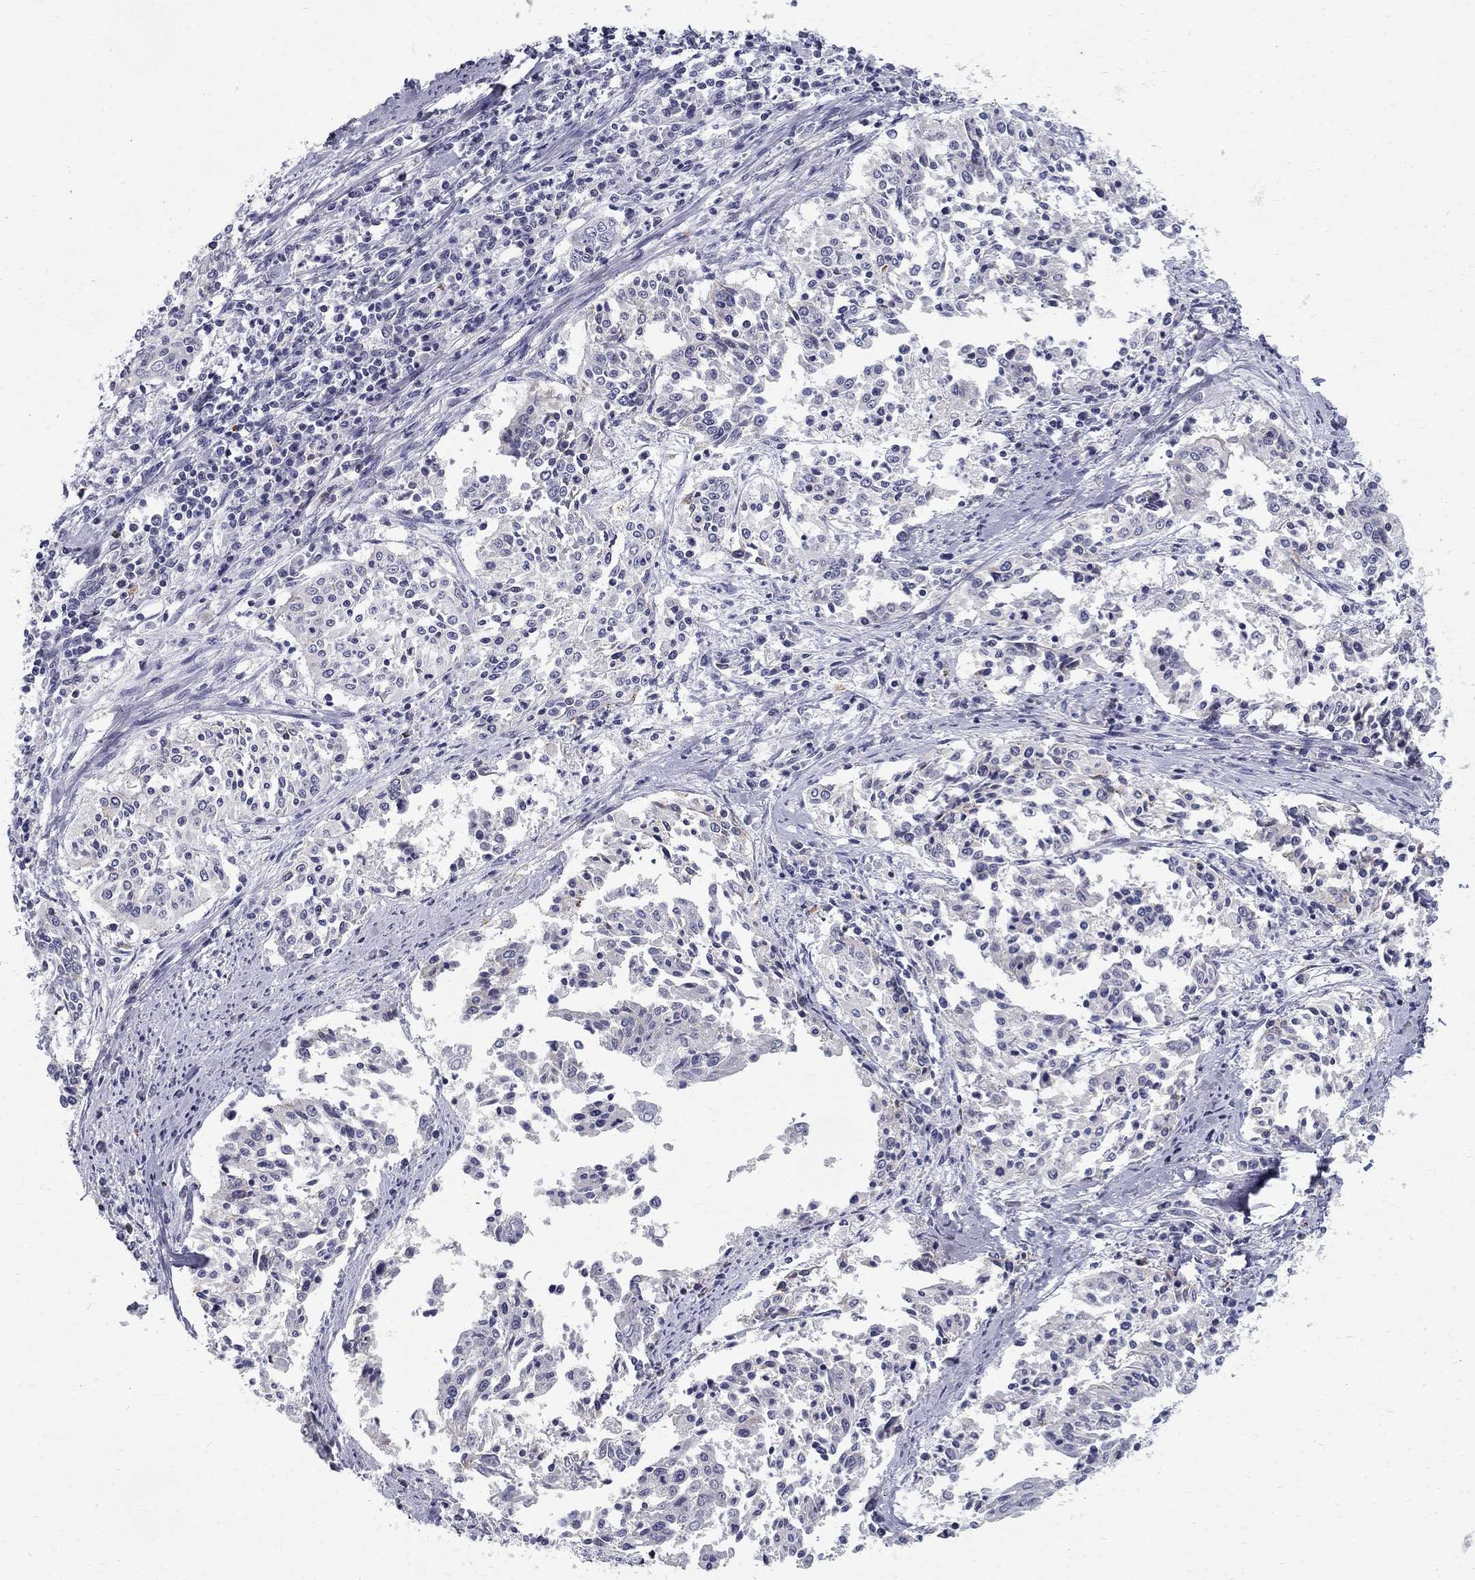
{"staining": {"intensity": "negative", "quantity": "none", "location": "none"}, "tissue": "cervical cancer", "cell_type": "Tumor cells", "image_type": "cancer", "snomed": [{"axis": "morphology", "description": "Squamous cell carcinoma, NOS"}, {"axis": "topography", "description": "Cervix"}], "caption": "Histopathology image shows no significant protein expression in tumor cells of cervical squamous cell carcinoma.", "gene": "CLIC6", "patient": {"sex": "female", "age": 41}}